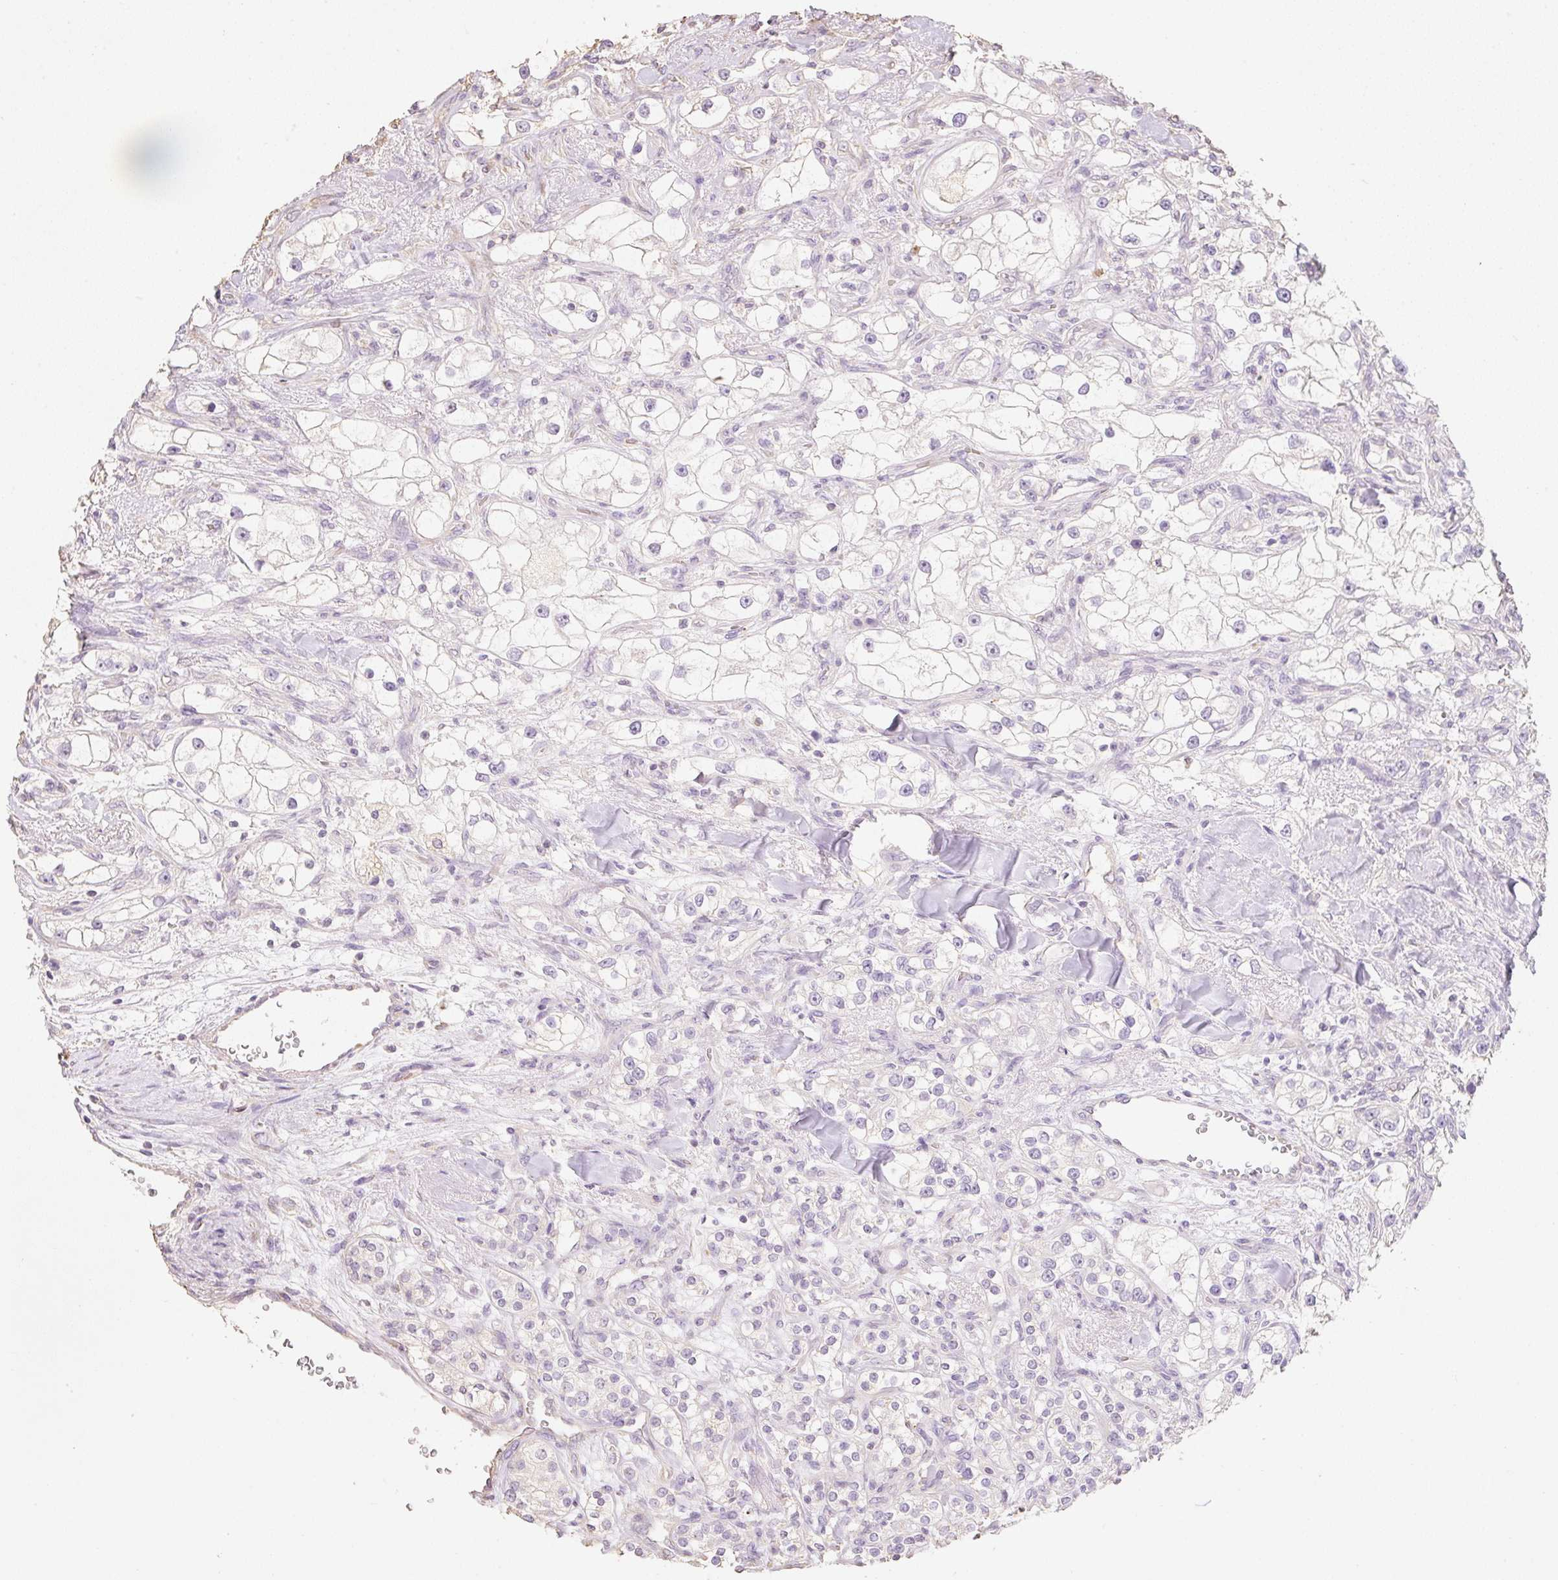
{"staining": {"intensity": "negative", "quantity": "none", "location": "none"}, "tissue": "renal cancer", "cell_type": "Tumor cells", "image_type": "cancer", "snomed": [{"axis": "morphology", "description": "Adenocarcinoma, NOS"}, {"axis": "topography", "description": "Kidney"}], "caption": "Immunohistochemistry of human renal cancer (adenocarcinoma) demonstrates no staining in tumor cells.", "gene": "MBOAT7", "patient": {"sex": "male", "age": 77}}